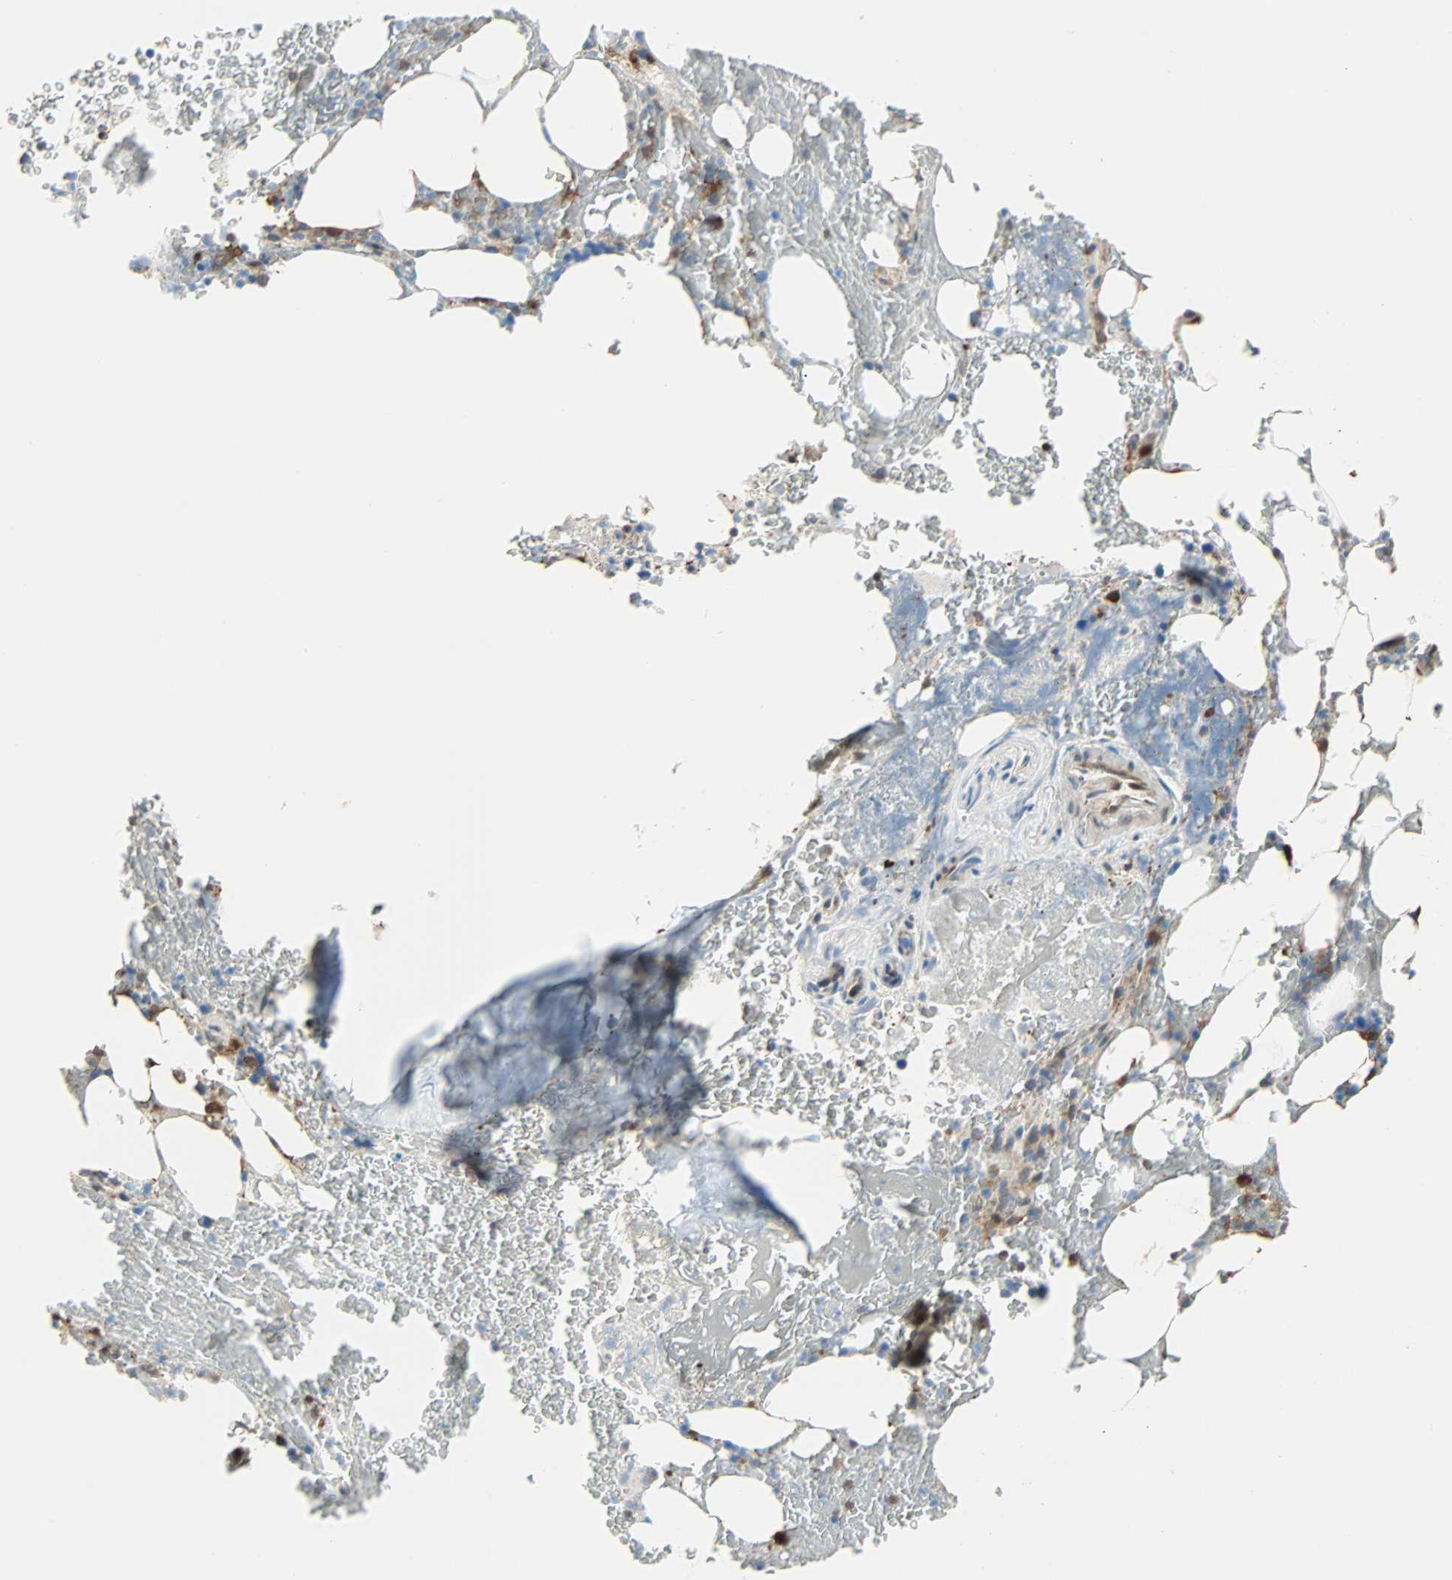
{"staining": {"intensity": "moderate", "quantity": "<25%", "location": "cytoplasmic/membranous"}, "tissue": "bone marrow", "cell_type": "Hematopoietic cells", "image_type": "normal", "snomed": [{"axis": "morphology", "description": "Normal tissue, NOS"}, {"axis": "topography", "description": "Bone marrow"}], "caption": "Protein analysis of benign bone marrow exhibits moderate cytoplasmic/membranous expression in approximately <25% of hematopoietic cells. (DAB IHC, brown staining for protein, blue staining for nuclei).", "gene": "PRDX1", "patient": {"sex": "female", "age": 73}}